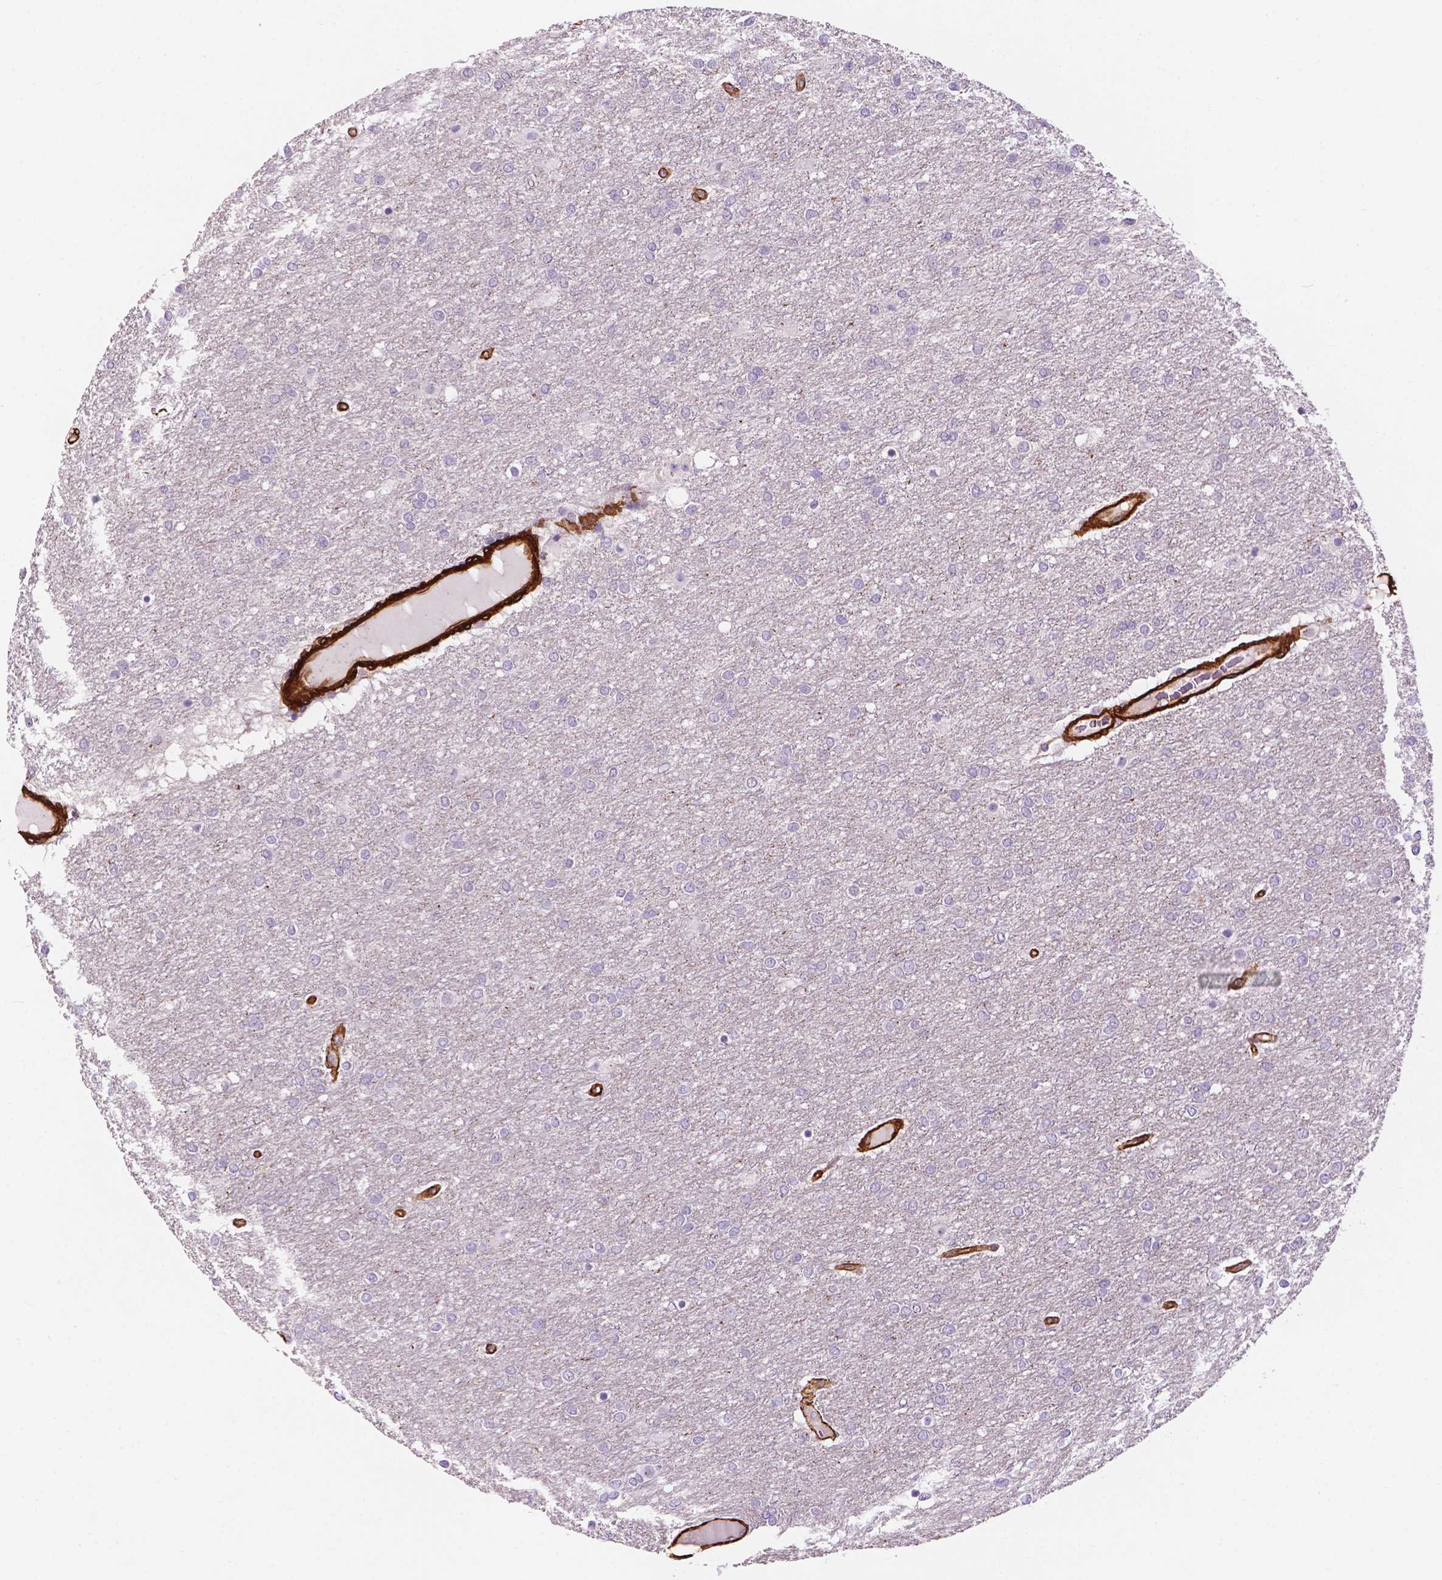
{"staining": {"intensity": "negative", "quantity": "none", "location": "none"}, "tissue": "glioma", "cell_type": "Tumor cells", "image_type": "cancer", "snomed": [{"axis": "morphology", "description": "Glioma, malignant, High grade"}, {"axis": "topography", "description": "Brain"}], "caption": "The histopathology image displays no significant expression in tumor cells of malignant glioma (high-grade).", "gene": "EGFL8", "patient": {"sex": "female", "age": 61}}